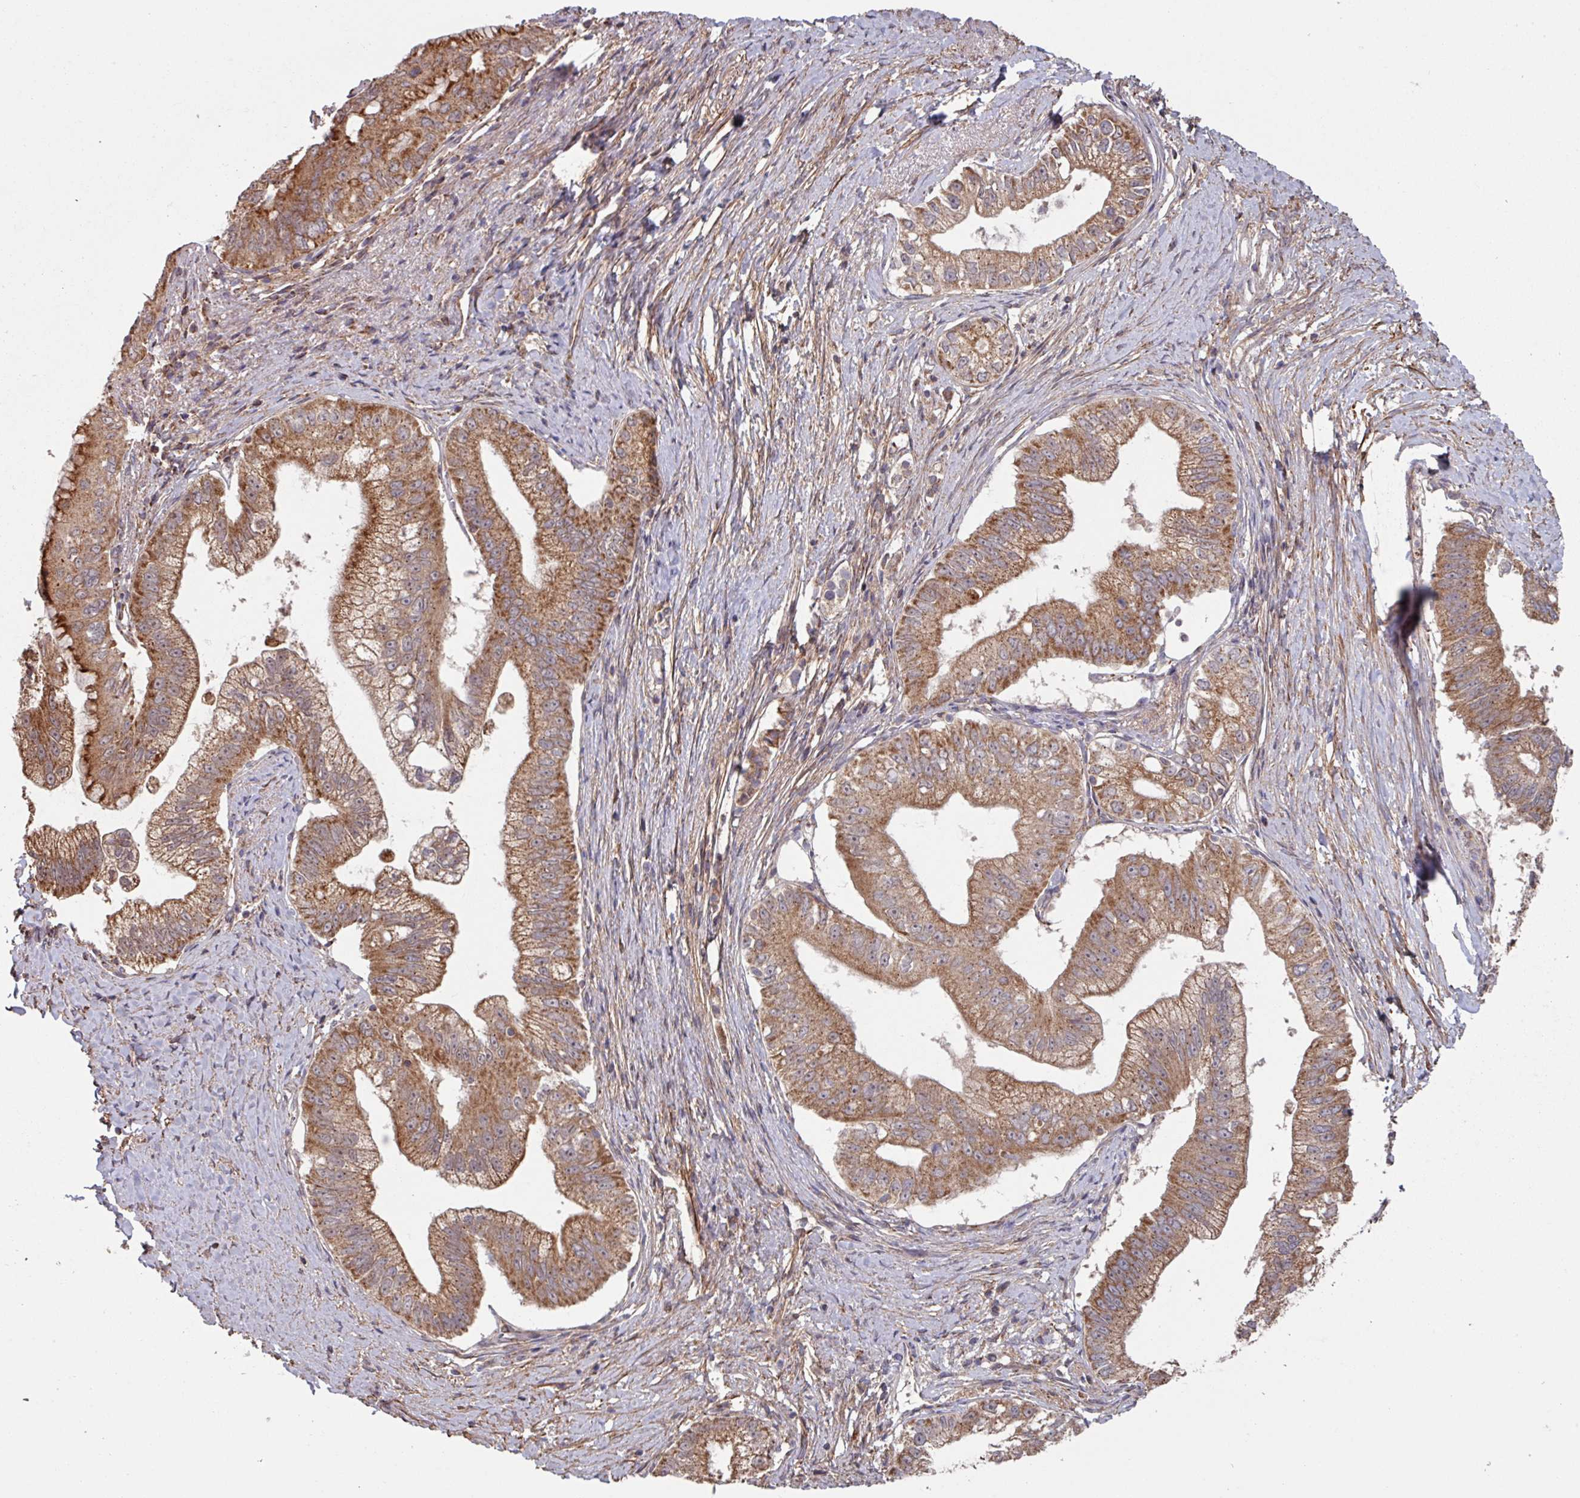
{"staining": {"intensity": "moderate", "quantity": ">75%", "location": "cytoplasmic/membranous"}, "tissue": "pancreatic cancer", "cell_type": "Tumor cells", "image_type": "cancer", "snomed": [{"axis": "morphology", "description": "Adenocarcinoma, NOS"}, {"axis": "topography", "description": "Pancreas"}], "caption": "Immunohistochemistry of pancreatic adenocarcinoma reveals medium levels of moderate cytoplasmic/membranous staining in about >75% of tumor cells.", "gene": "COX7C", "patient": {"sex": "male", "age": 70}}